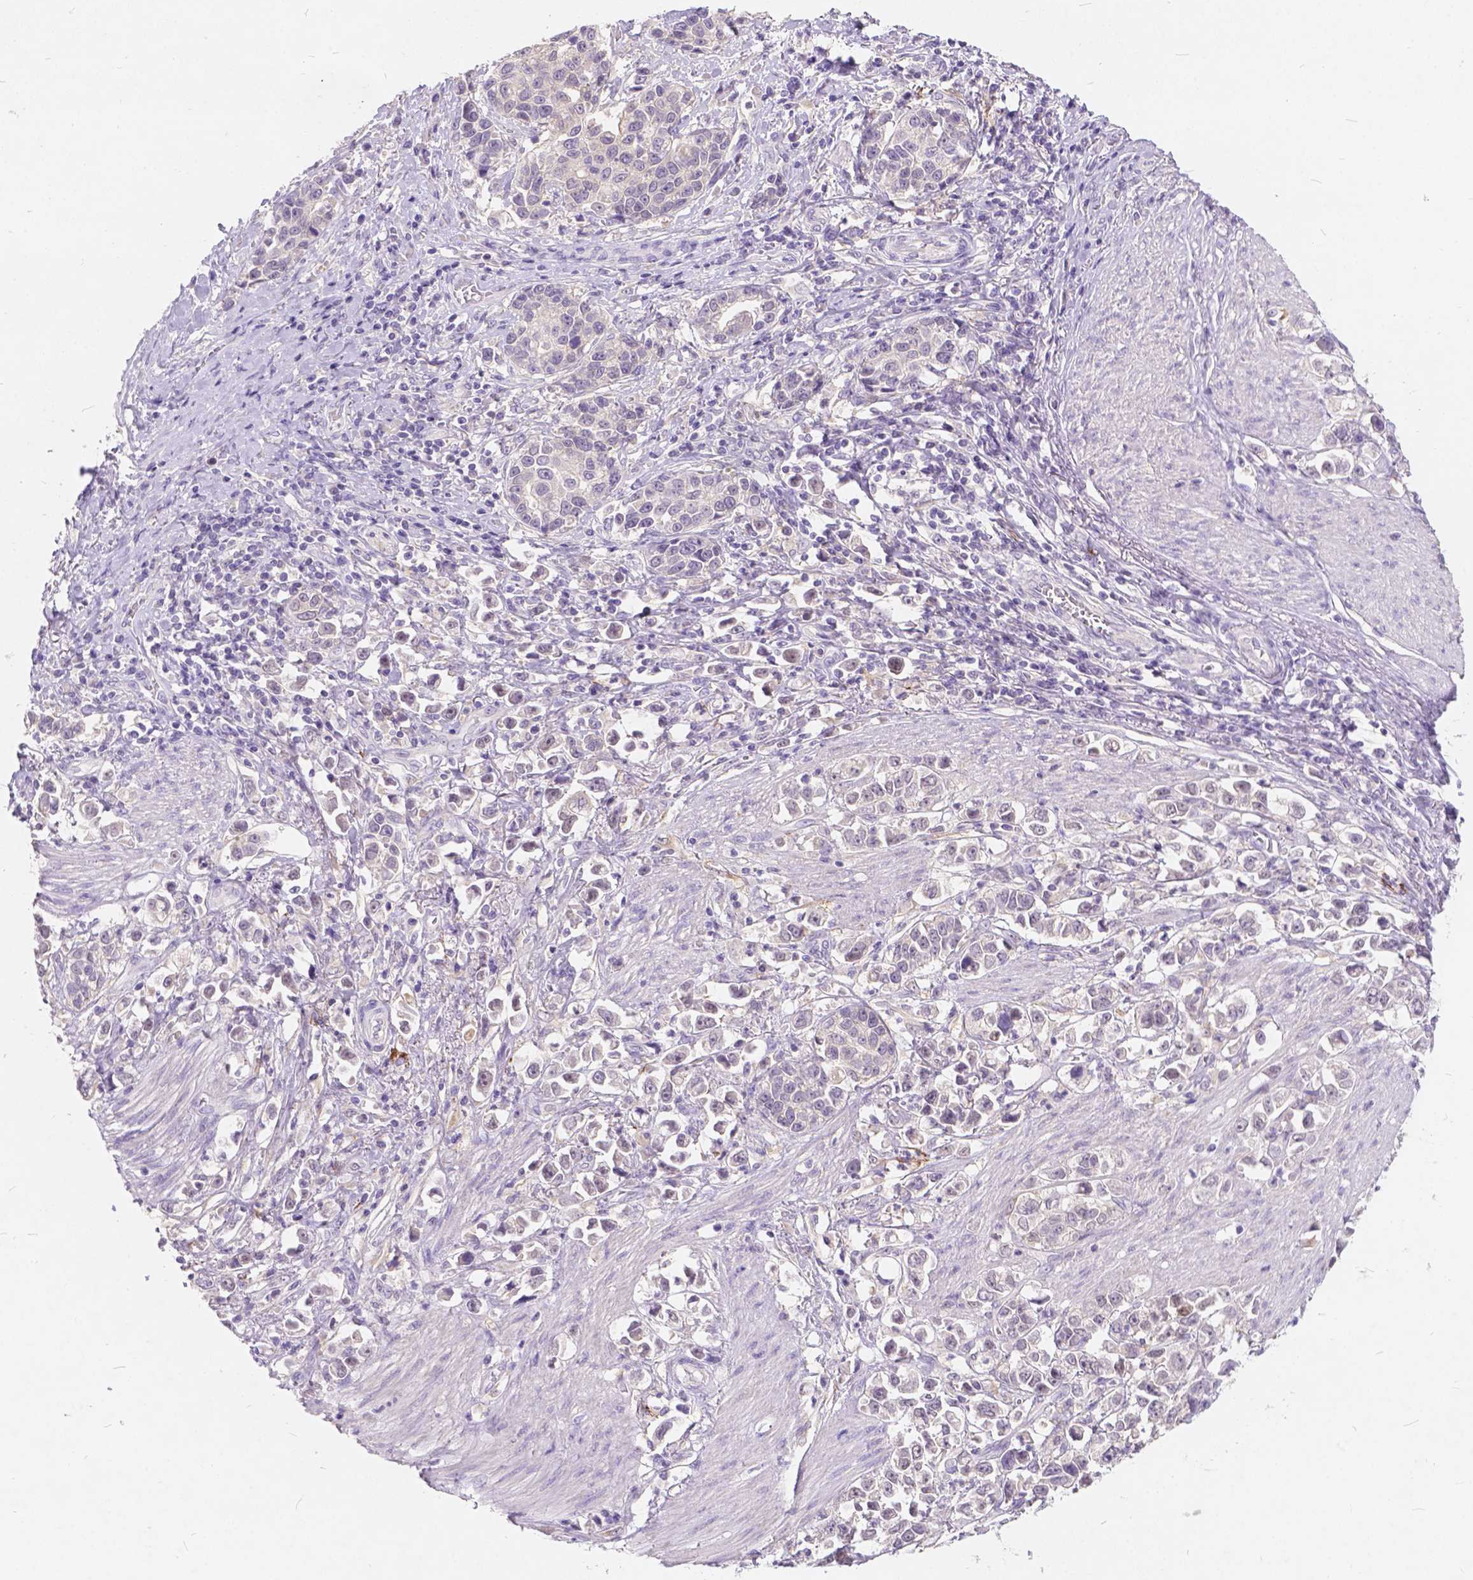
{"staining": {"intensity": "negative", "quantity": "none", "location": "none"}, "tissue": "stomach cancer", "cell_type": "Tumor cells", "image_type": "cancer", "snomed": [{"axis": "morphology", "description": "Adenocarcinoma, NOS"}, {"axis": "topography", "description": "Stomach"}], "caption": "Stomach cancer was stained to show a protein in brown. There is no significant positivity in tumor cells.", "gene": "PEX11G", "patient": {"sex": "male", "age": 93}}